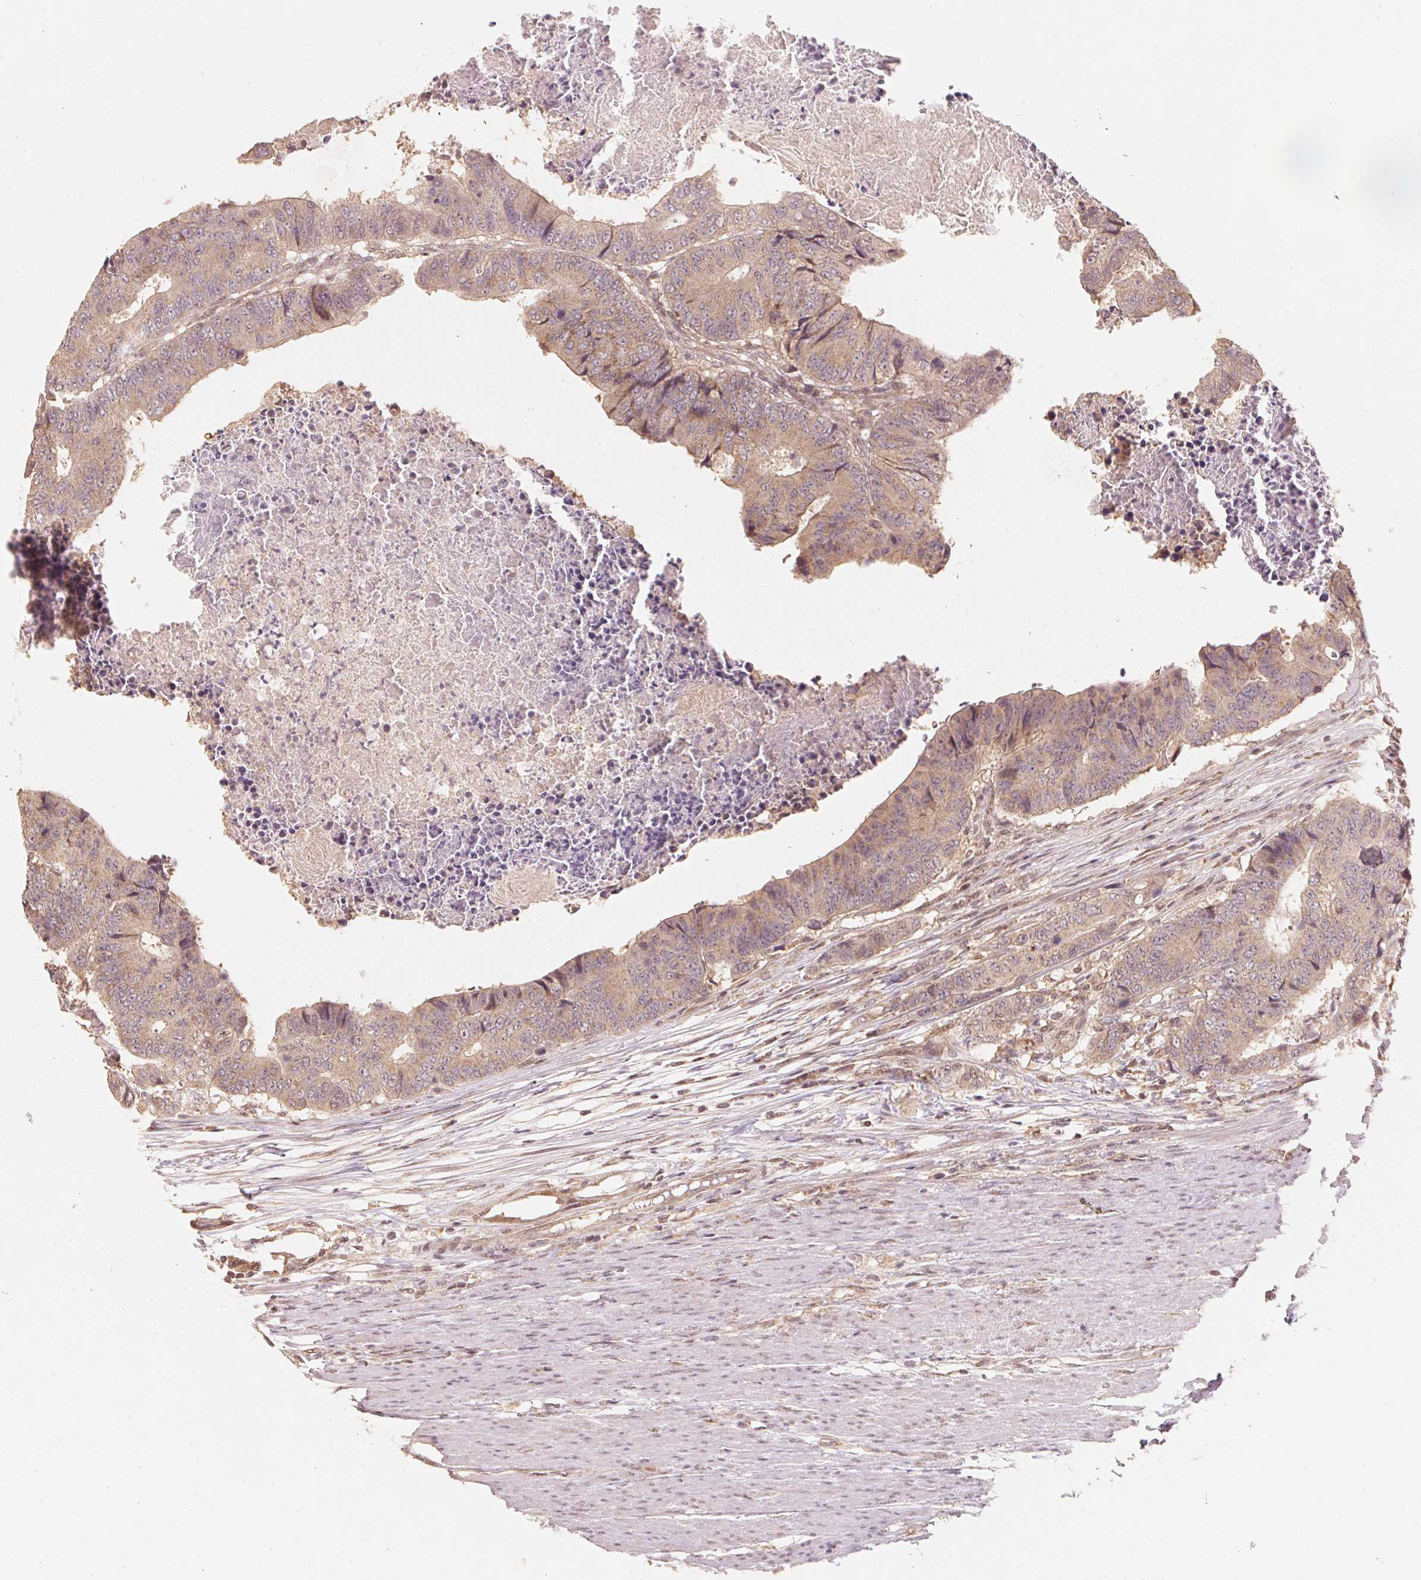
{"staining": {"intensity": "weak", "quantity": ">75%", "location": "cytoplasmic/membranous"}, "tissue": "colorectal cancer", "cell_type": "Tumor cells", "image_type": "cancer", "snomed": [{"axis": "morphology", "description": "Adenocarcinoma, NOS"}, {"axis": "topography", "description": "Colon"}], "caption": "Protein staining reveals weak cytoplasmic/membranous staining in about >75% of tumor cells in colorectal cancer.", "gene": "C2orf73", "patient": {"sex": "female", "age": 48}}